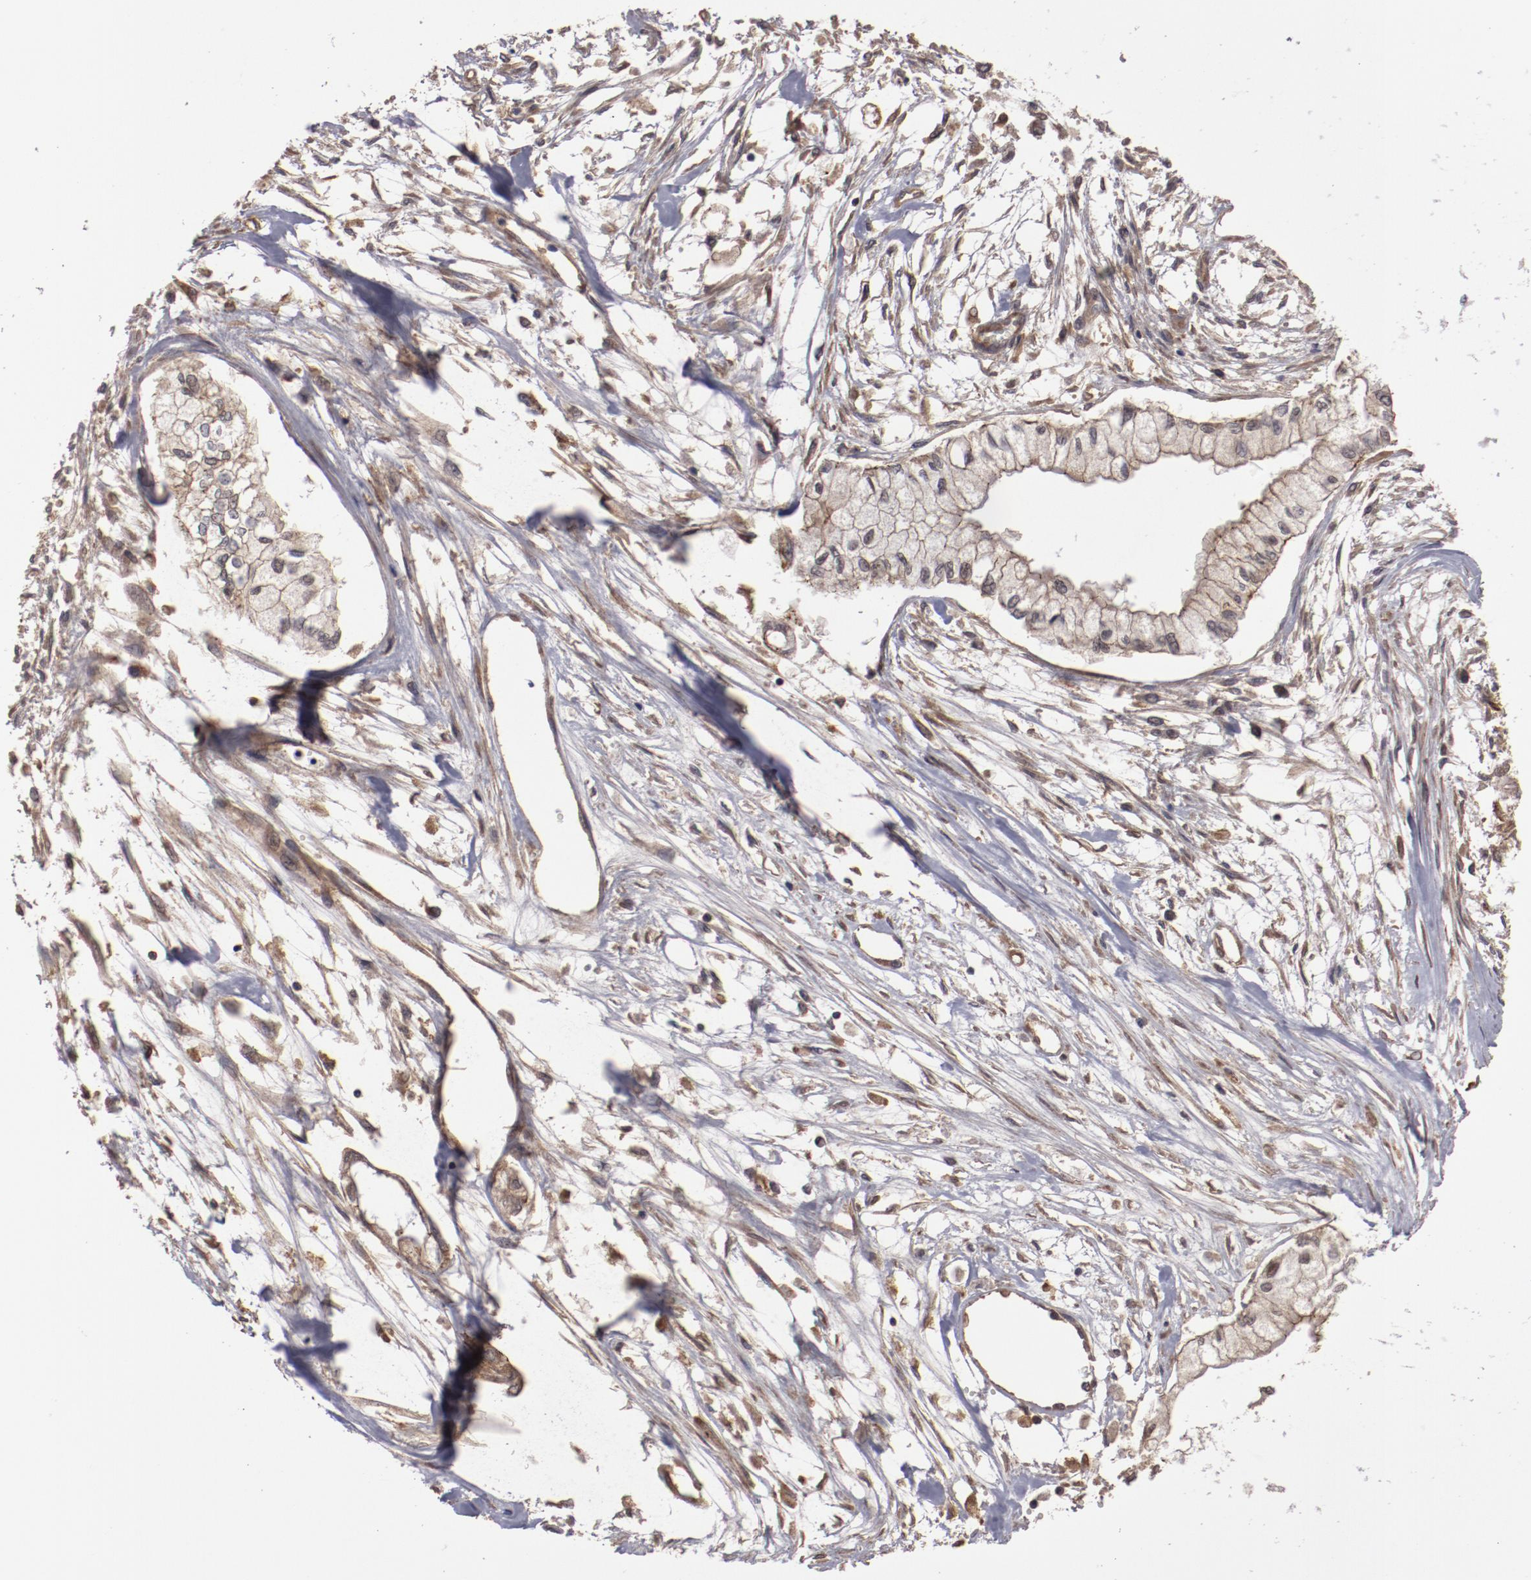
{"staining": {"intensity": "weak", "quantity": "25%-75%", "location": "cytoplasmic/membranous"}, "tissue": "pancreatic cancer", "cell_type": "Tumor cells", "image_type": "cancer", "snomed": [{"axis": "morphology", "description": "Adenocarcinoma, NOS"}, {"axis": "topography", "description": "Pancreas"}], "caption": "Tumor cells reveal low levels of weak cytoplasmic/membranous expression in approximately 25%-75% of cells in pancreatic cancer. Immunohistochemistry stains the protein in brown and the nuclei are stained blue.", "gene": "RPS6KA6", "patient": {"sex": "male", "age": 79}}